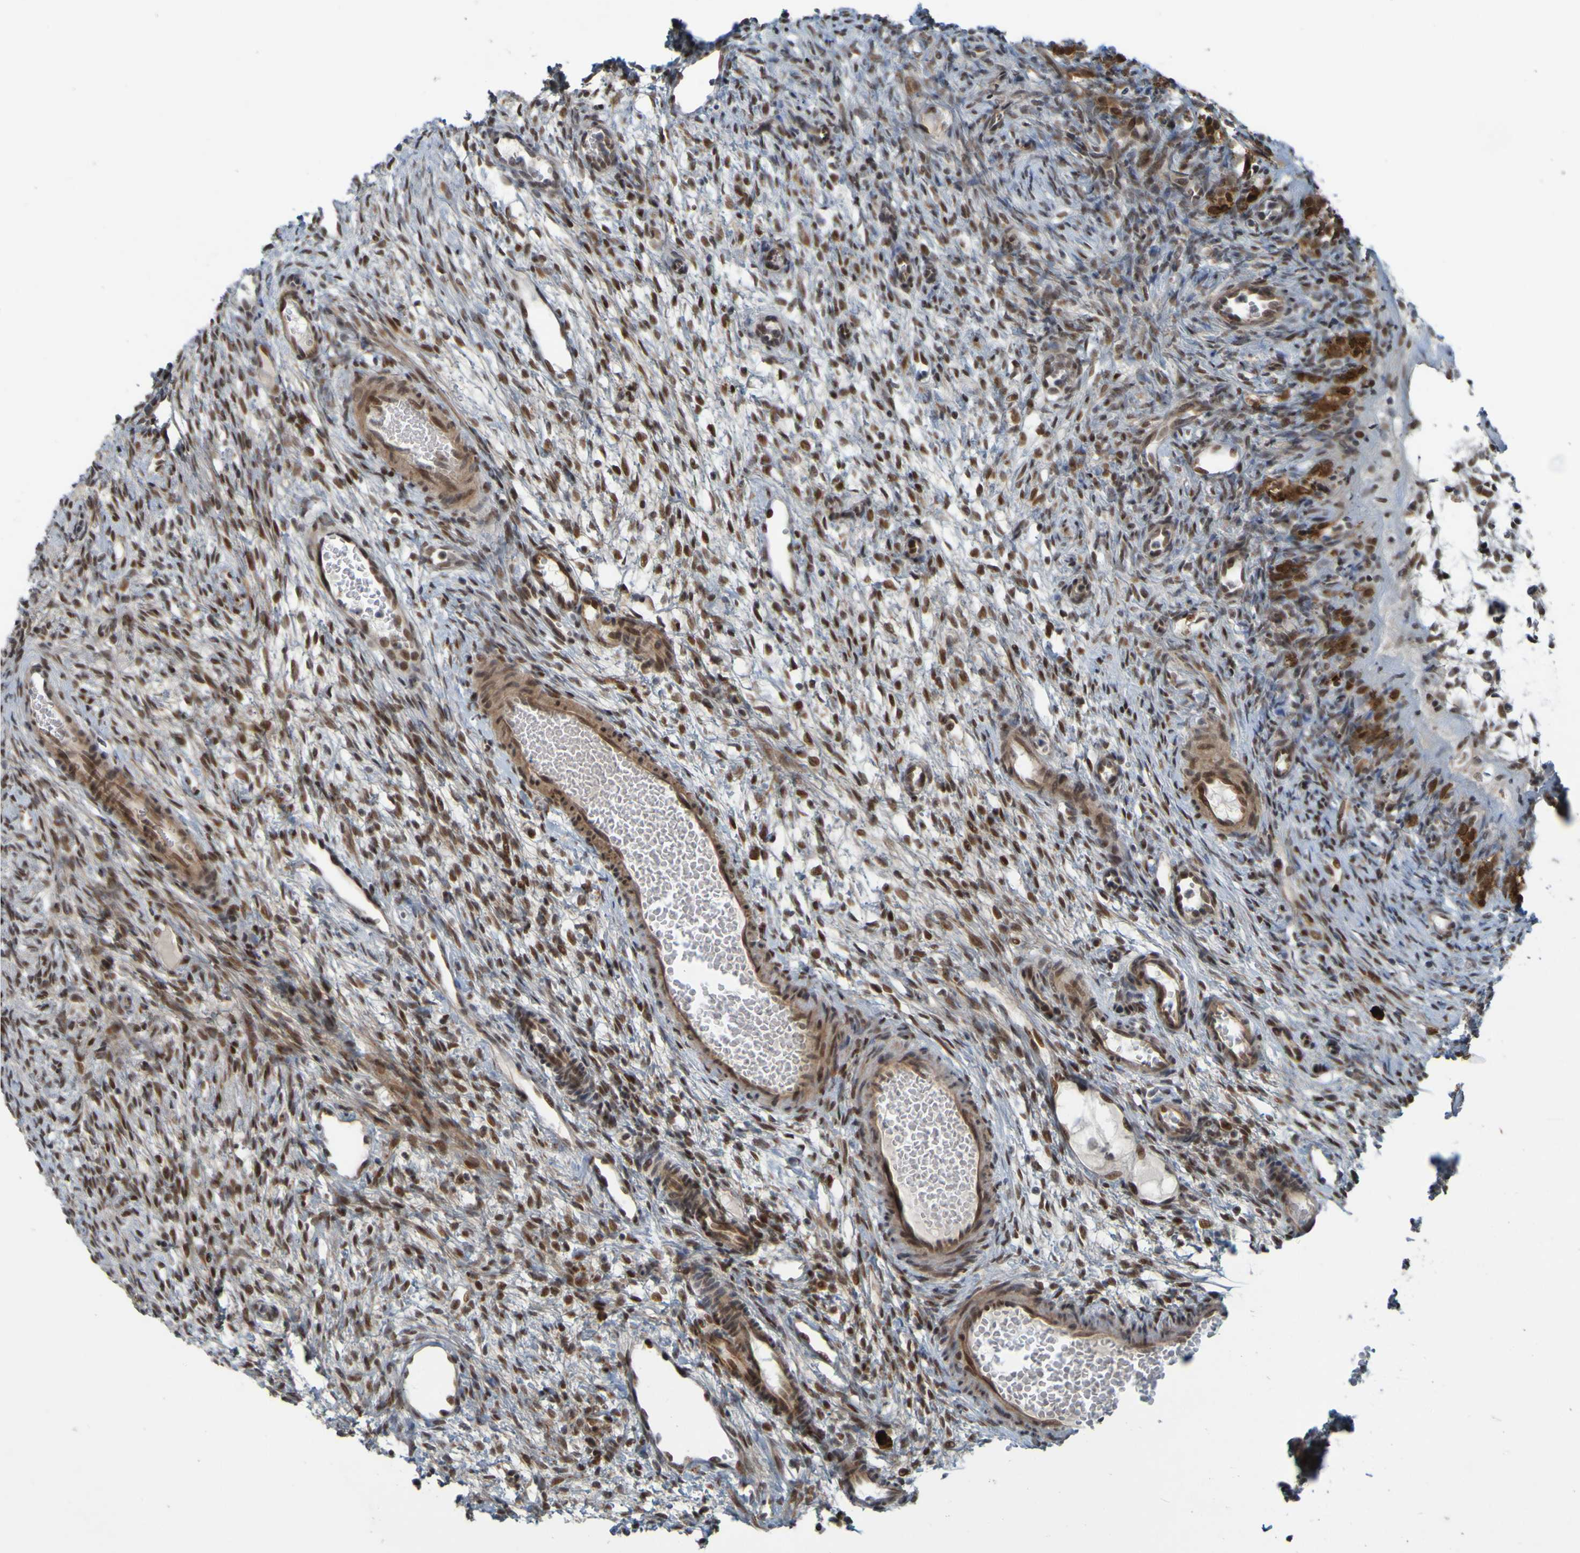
{"staining": {"intensity": "moderate", "quantity": ">75%", "location": "cytoplasmic/membranous,nuclear"}, "tissue": "ovary", "cell_type": "Follicle cells", "image_type": "normal", "snomed": [{"axis": "morphology", "description": "Normal tissue, NOS"}, {"axis": "topography", "description": "Ovary"}], "caption": "Immunohistochemistry (IHC) image of benign ovary stained for a protein (brown), which reveals medium levels of moderate cytoplasmic/membranous,nuclear positivity in approximately >75% of follicle cells.", "gene": "MCPH1", "patient": {"sex": "female", "age": 33}}